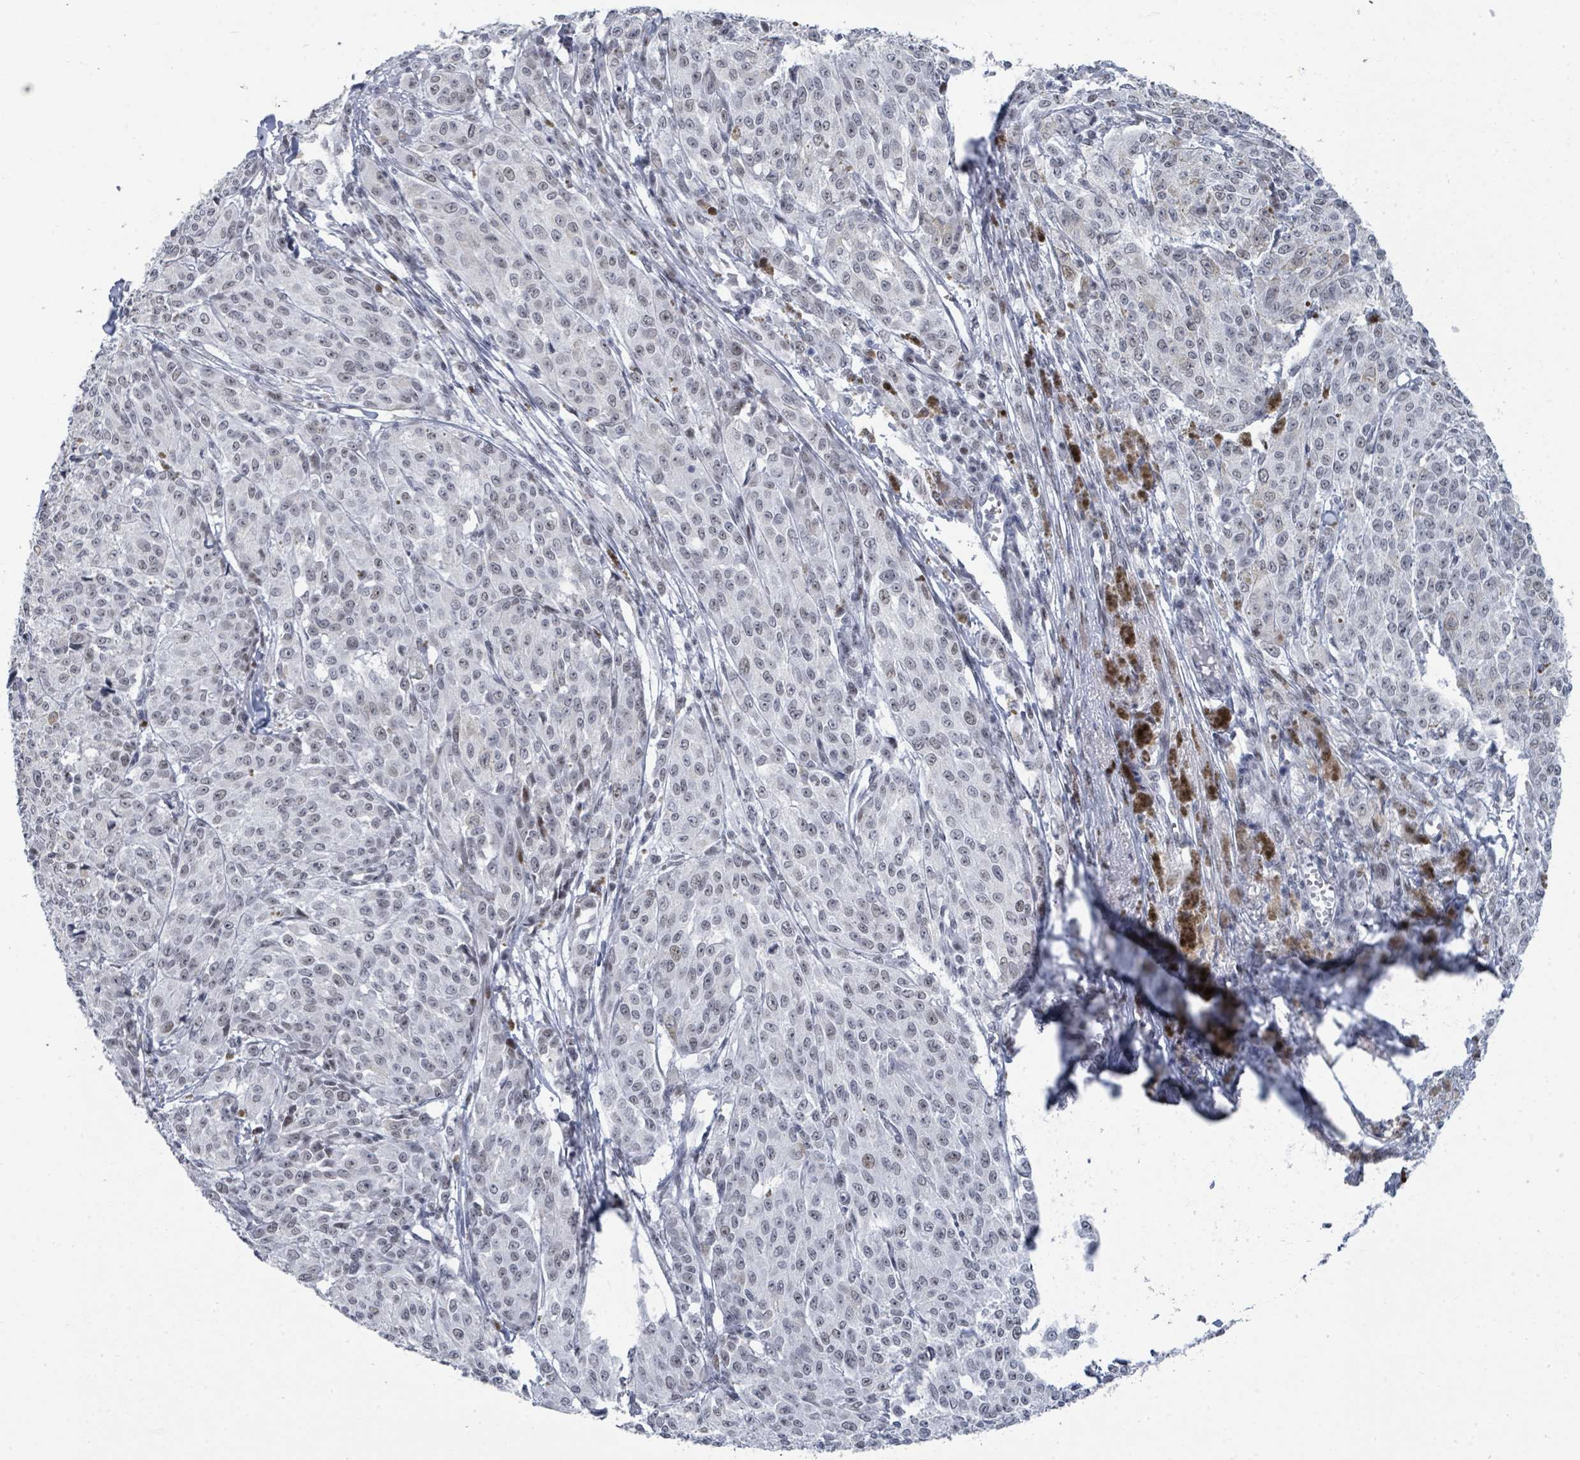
{"staining": {"intensity": "weak", "quantity": ">75%", "location": "nuclear"}, "tissue": "melanoma", "cell_type": "Tumor cells", "image_type": "cancer", "snomed": [{"axis": "morphology", "description": "Malignant melanoma, NOS"}, {"axis": "topography", "description": "Skin"}], "caption": "Immunohistochemical staining of melanoma reveals low levels of weak nuclear staining in about >75% of tumor cells. Nuclei are stained in blue.", "gene": "CT45A5", "patient": {"sex": "female", "age": 52}}